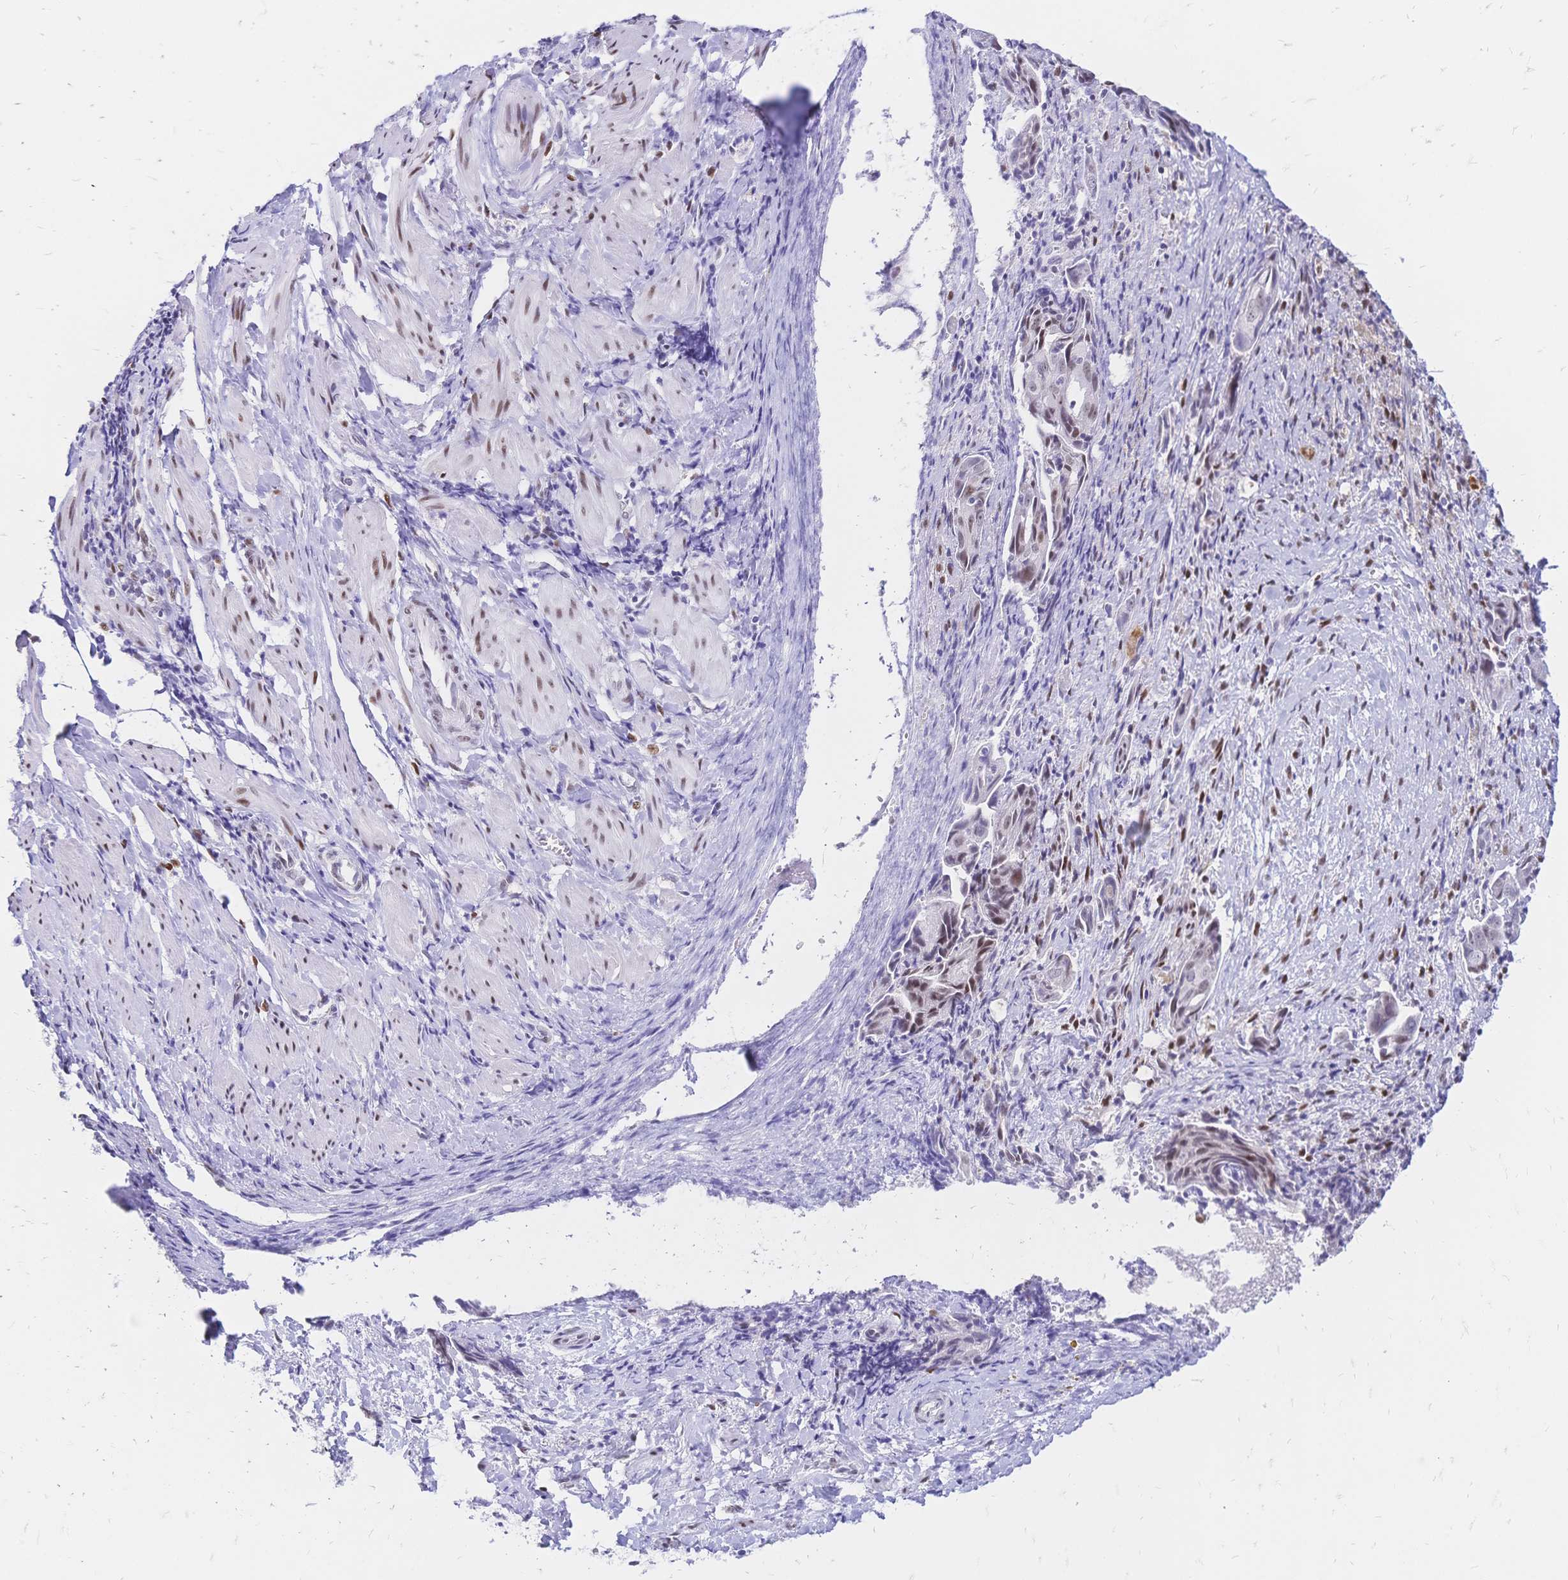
{"staining": {"intensity": "moderate", "quantity": "25%-75%", "location": "nuclear"}, "tissue": "ovarian cancer", "cell_type": "Tumor cells", "image_type": "cancer", "snomed": [{"axis": "morphology", "description": "Carcinoma, endometroid"}, {"axis": "topography", "description": "Ovary"}], "caption": "Immunohistochemical staining of human ovarian cancer reveals medium levels of moderate nuclear expression in about 25%-75% of tumor cells.", "gene": "NFIC", "patient": {"sex": "female", "age": 70}}